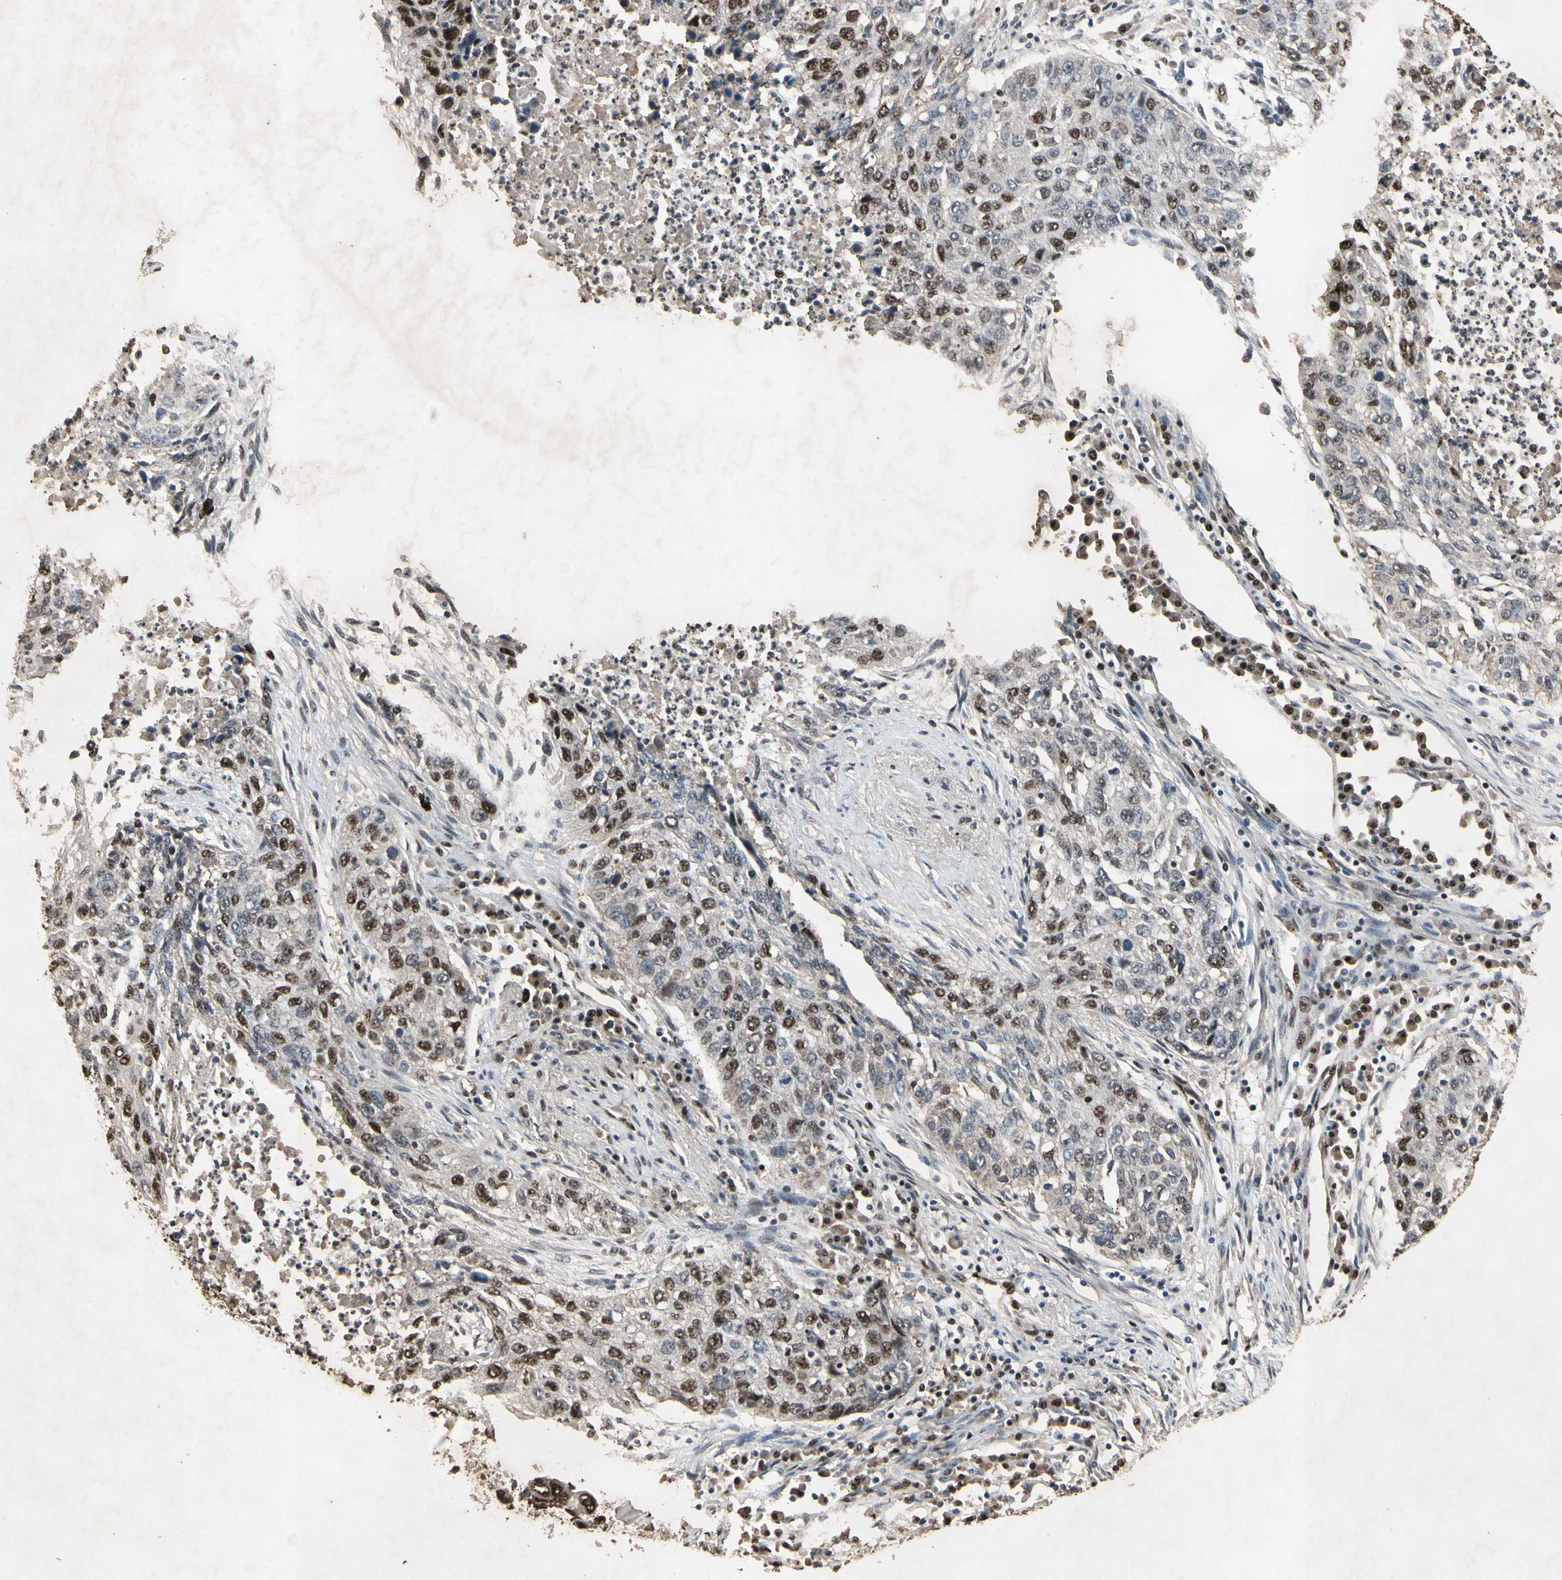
{"staining": {"intensity": "moderate", "quantity": "25%-75%", "location": "nuclear"}, "tissue": "lung cancer", "cell_type": "Tumor cells", "image_type": "cancer", "snomed": [{"axis": "morphology", "description": "Squamous cell carcinoma, NOS"}, {"axis": "topography", "description": "Lung"}], "caption": "Brown immunohistochemical staining in human lung squamous cell carcinoma exhibits moderate nuclear expression in about 25%-75% of tumor cells.", "gene": "TBX2", "patient": {"sex": "female", "age": 63}}